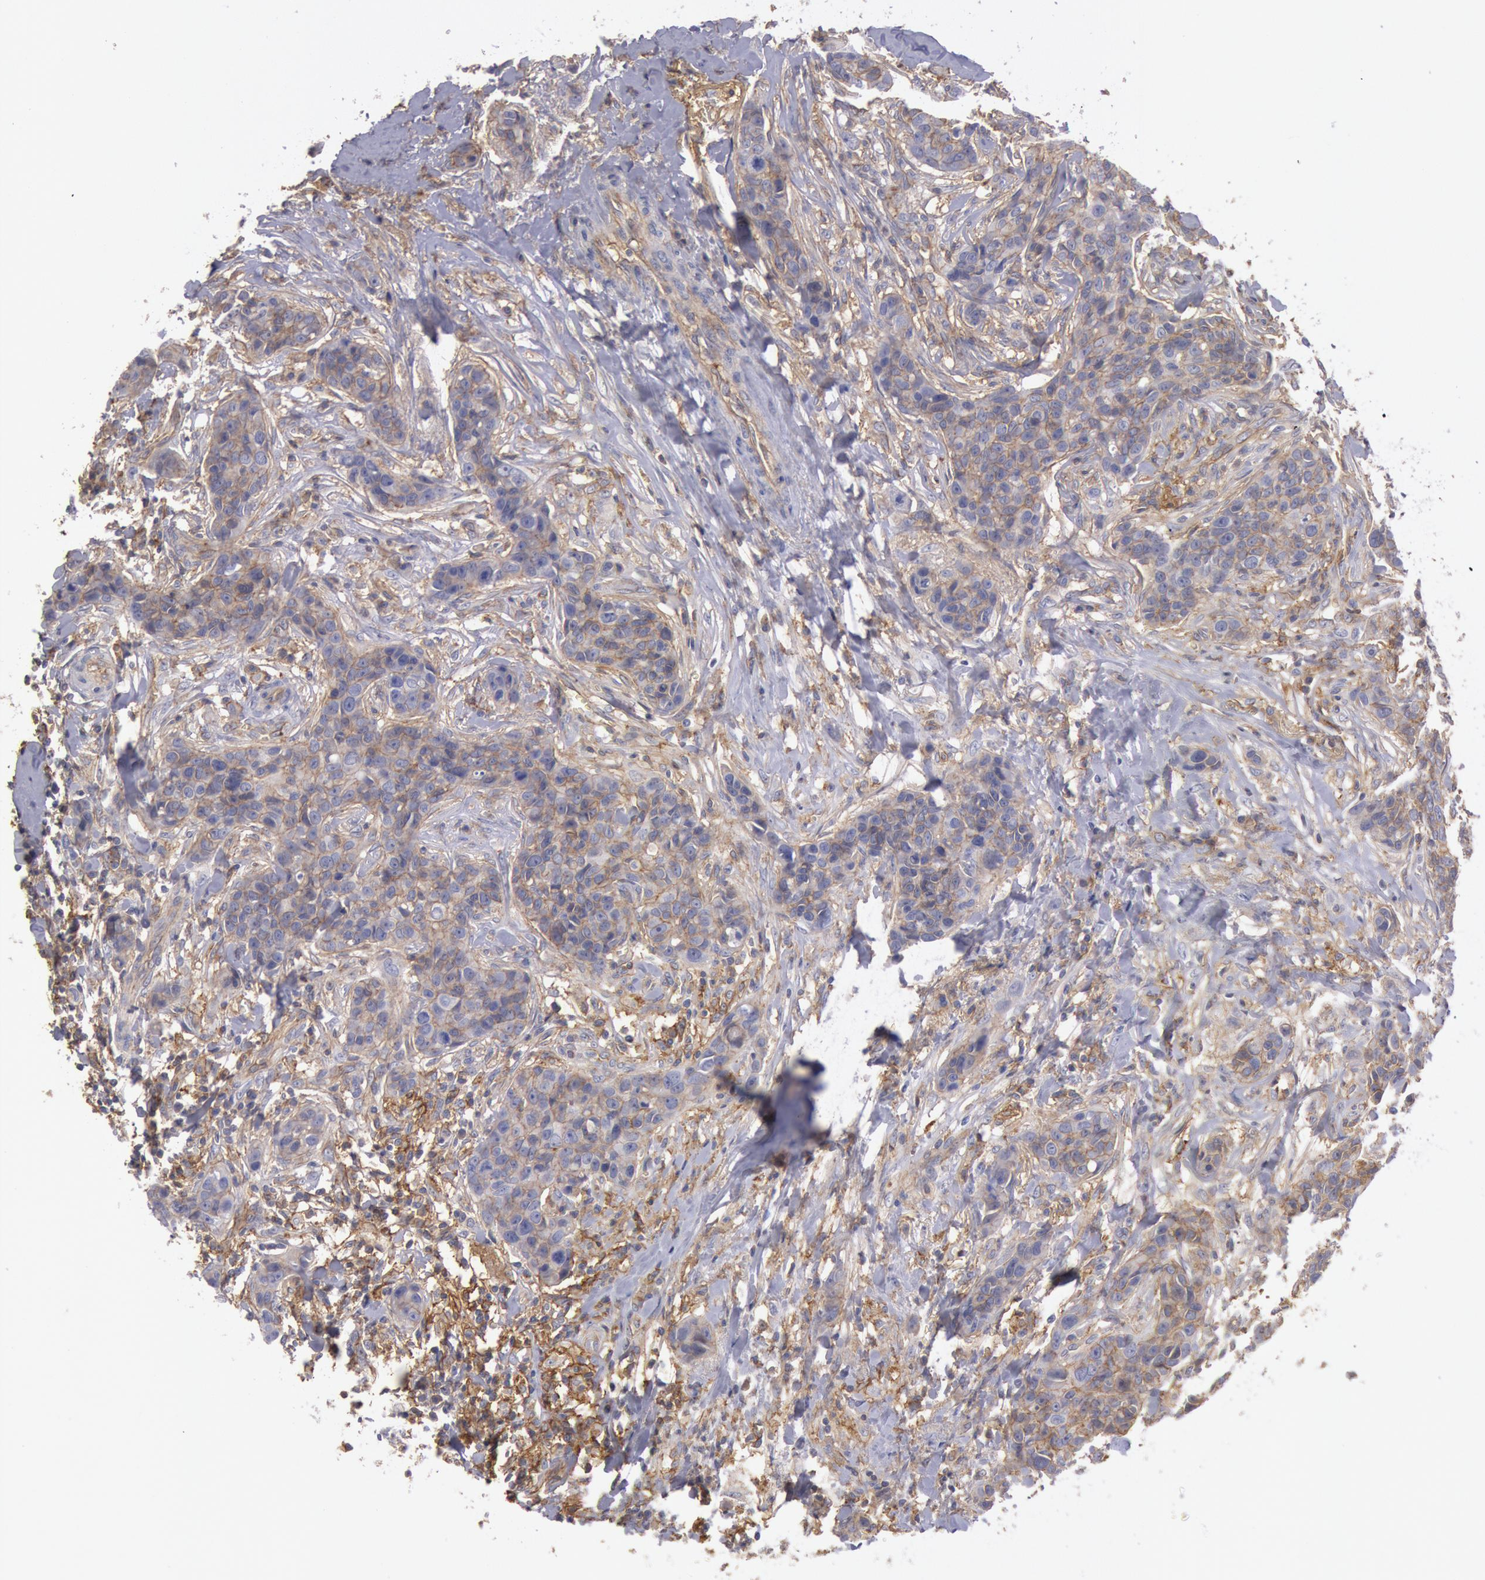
{"staining": {"intensity": "moderate", "quantity": "25%-75%", "location": "cytoplasmic/membranous"}, "tissue": "breast cancer", "cell_type": "Tumor cells", "image_type": "cancer", "snomed": [{"axis": "morphology", "description": "Duct carcinoma"}, {"axis": "topography", "description": "Breast"}], "caption": "A histopathology image of breast invasive ductal carcinoma stained for a protein demonstrates moderate cytoplasmic/membranous brown staining in tumor cells. (Stains: DAB (3,3'-diaminobenzidine) in brown, nuclei in blue, Microscopy: brightfield microscopy at high magnification).", "gene": "SNAP23", "patient": {"sex": "female", "age": 91}}